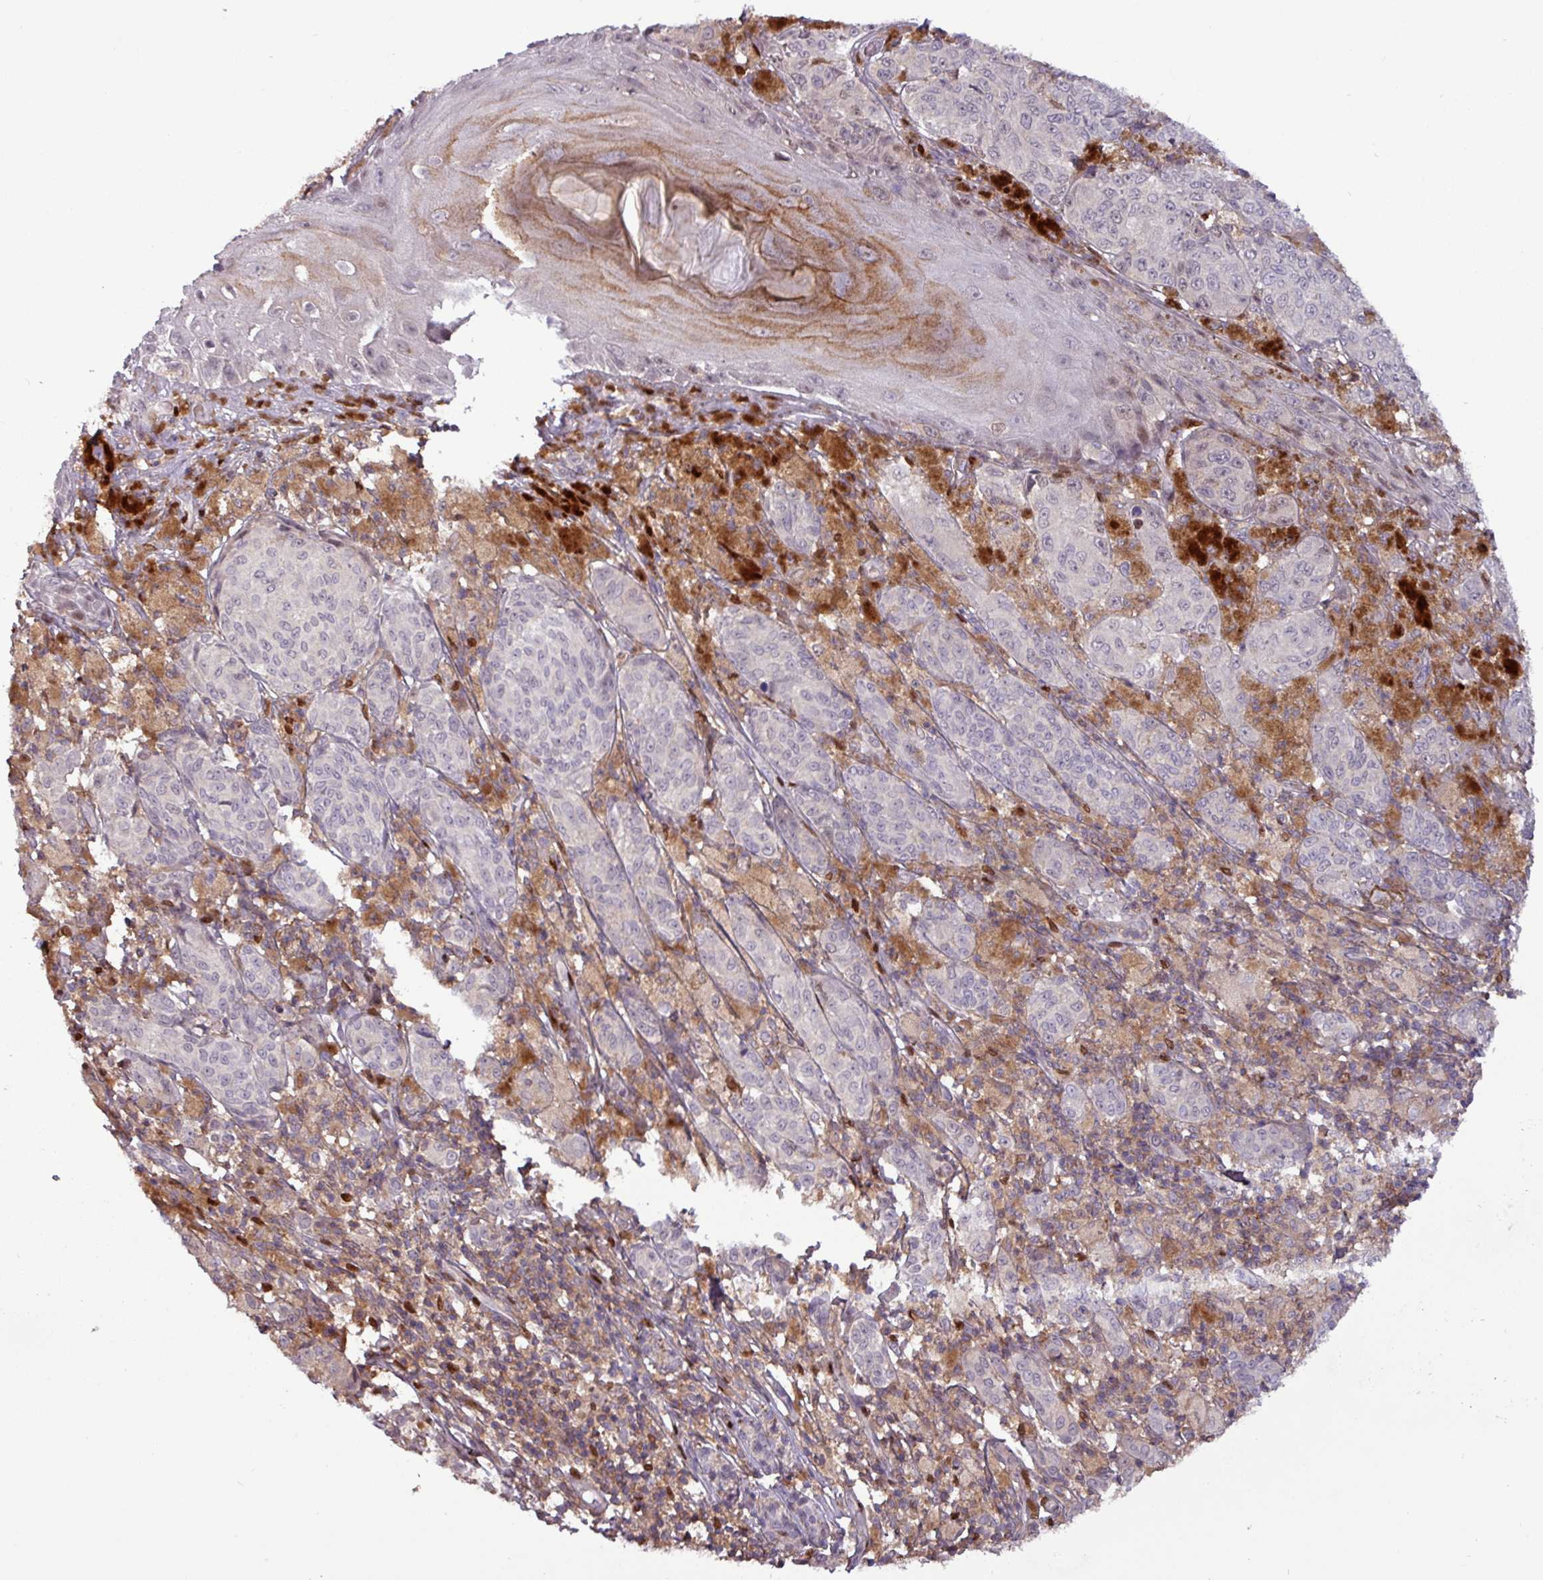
{"staining": {"intensity": "negative", "quantity": "none", "location": "none"}, "tissue": "melanoma", "cell_type": "Tumor cells", "image_type": "cancer", "snomed": [{"axis": "morphology", "description": "Malignant melanoma, NOS"}, {"axis": "topography", "description": "Skin"}], "caption": "This histopathology image is of melanoma stained with IHC to label a protein in brown with the nuclei are counter-stained blue. There is no staining in tumor cells.", "gene": "PRRX1", "patient": {"sex": "male", "age": 42}}